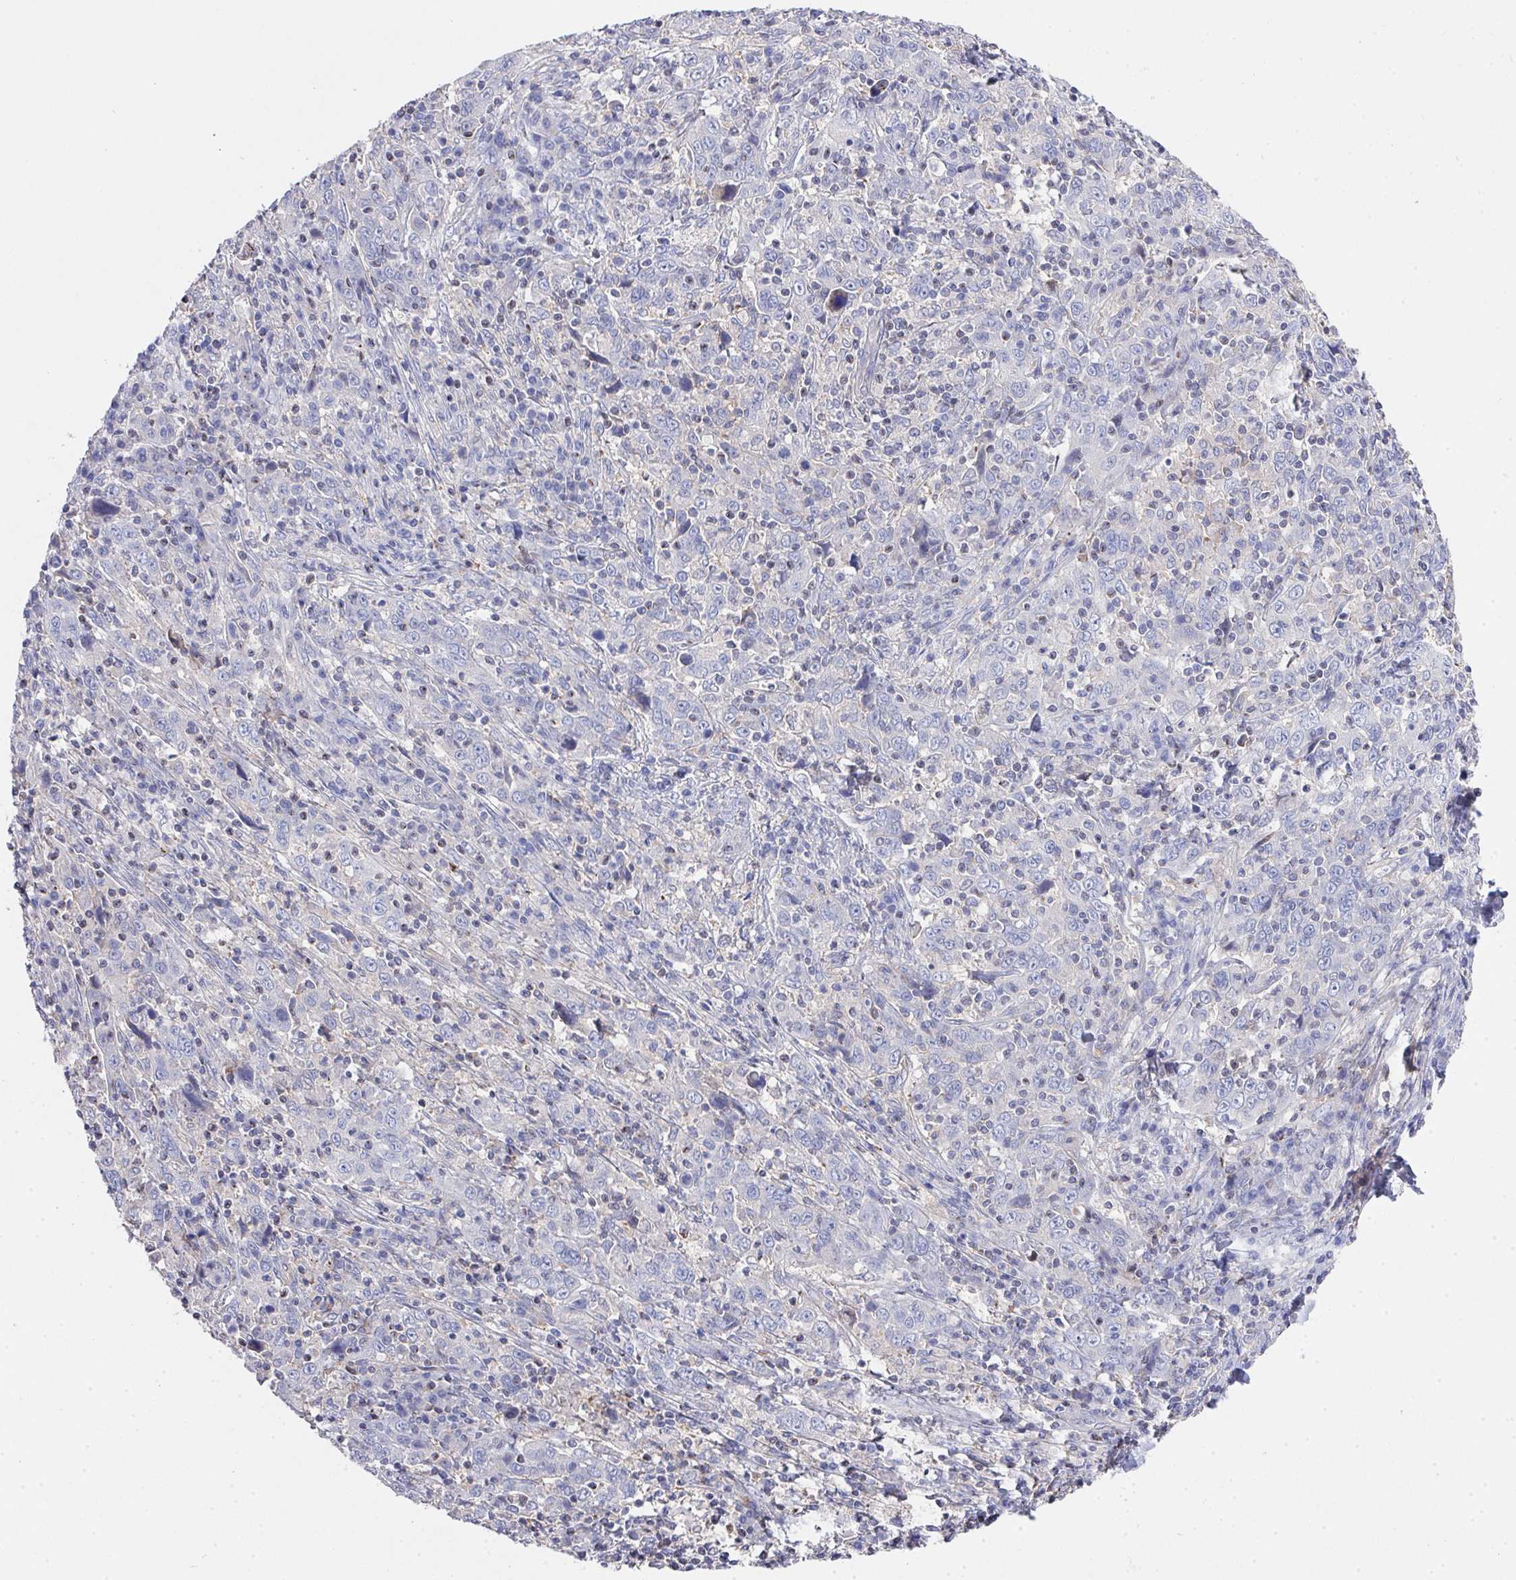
{"staining": {"intensity": "negative", "quantity": "none", "location": "none"}, "tissue": "cervical cancer", "cell_type": "Tumor cells", "image_type": "cancer", "snomed": [{"axis": "morphology", "description": "Squamous cell carcinoma, NOS"}, {"axis": "topography", "description": "Cervix"}], "caption": "High power microscopy photomicrograph of an immunohistochemistry micrograph of cervical cancer (squamous cell carcinoma), revealing no significant staining in tumor cells. Brightfield microscopy of immunohistochemistry stained with DAB (brown) and hematoxylin (blue), captured at high magnification.", "gene": "PRG3", "patient": {"sex": "female", "age": 46}}